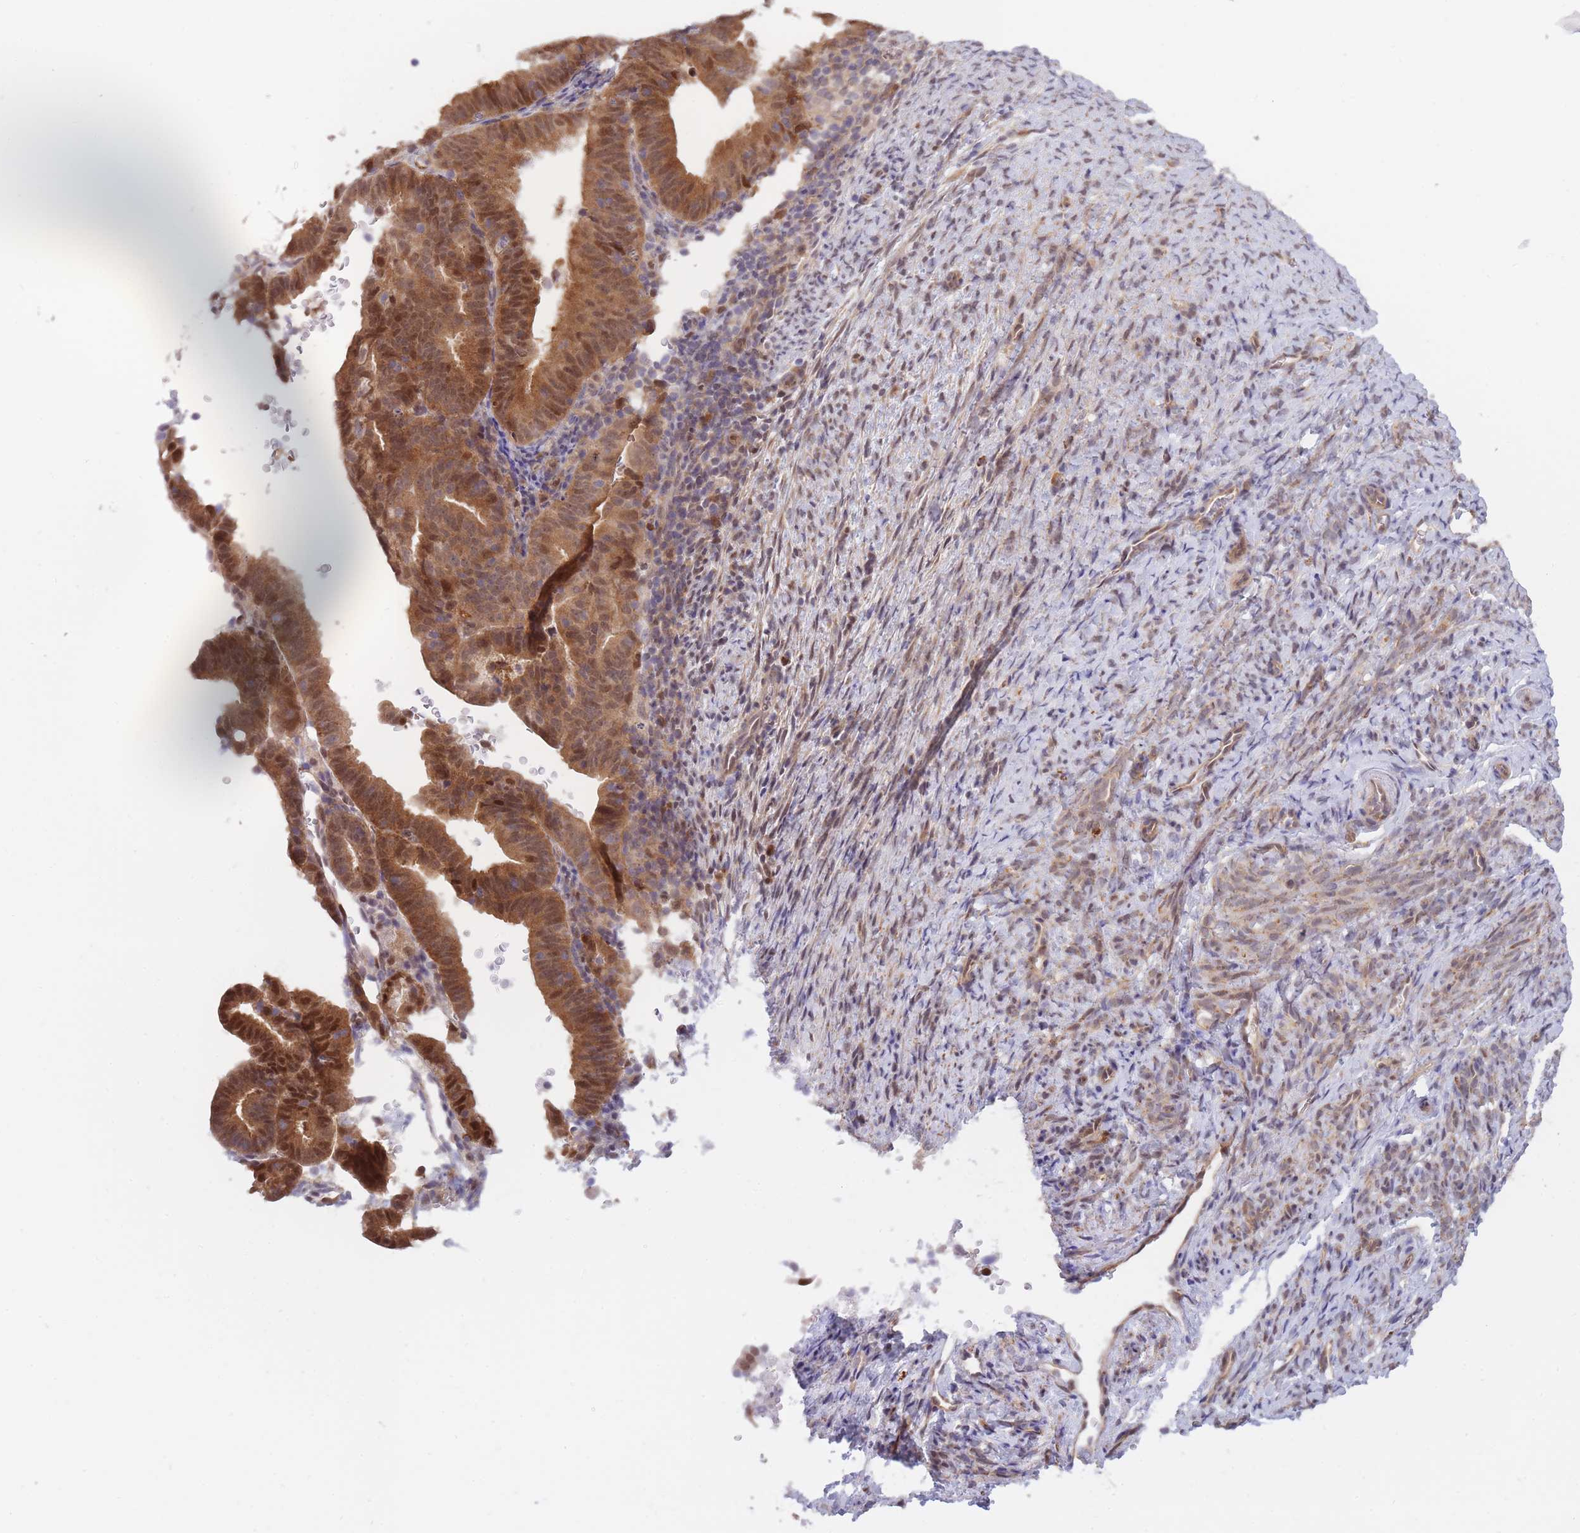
{"staining": {"intensity": "moderate", "quantity": ">75%", "location": "cytoplasmic/membranous,nuclear"}, "tissue": "endometrial cancer", "cell_type": "Tumor cells", "image_type": "cancer", "snomed": [{"axis": "morphology", "description": "Adenocarcinoma, NOS"}, {"axis": "topography", "description": "Endometrium"}], "caption": "Immunohistochemical staining of adenocarcinoma (endometrial) displays medium levels of moderate cytoplasmic/membranous and nuclear protein positivity in about >75% of tumor cells. Using DAB (brown) and hematoxylin (blue) stains, captured at high magnification using brightfield microscopy.", "gene": "NSFL1C", "patient": {"sex": "female", "age": 70}}